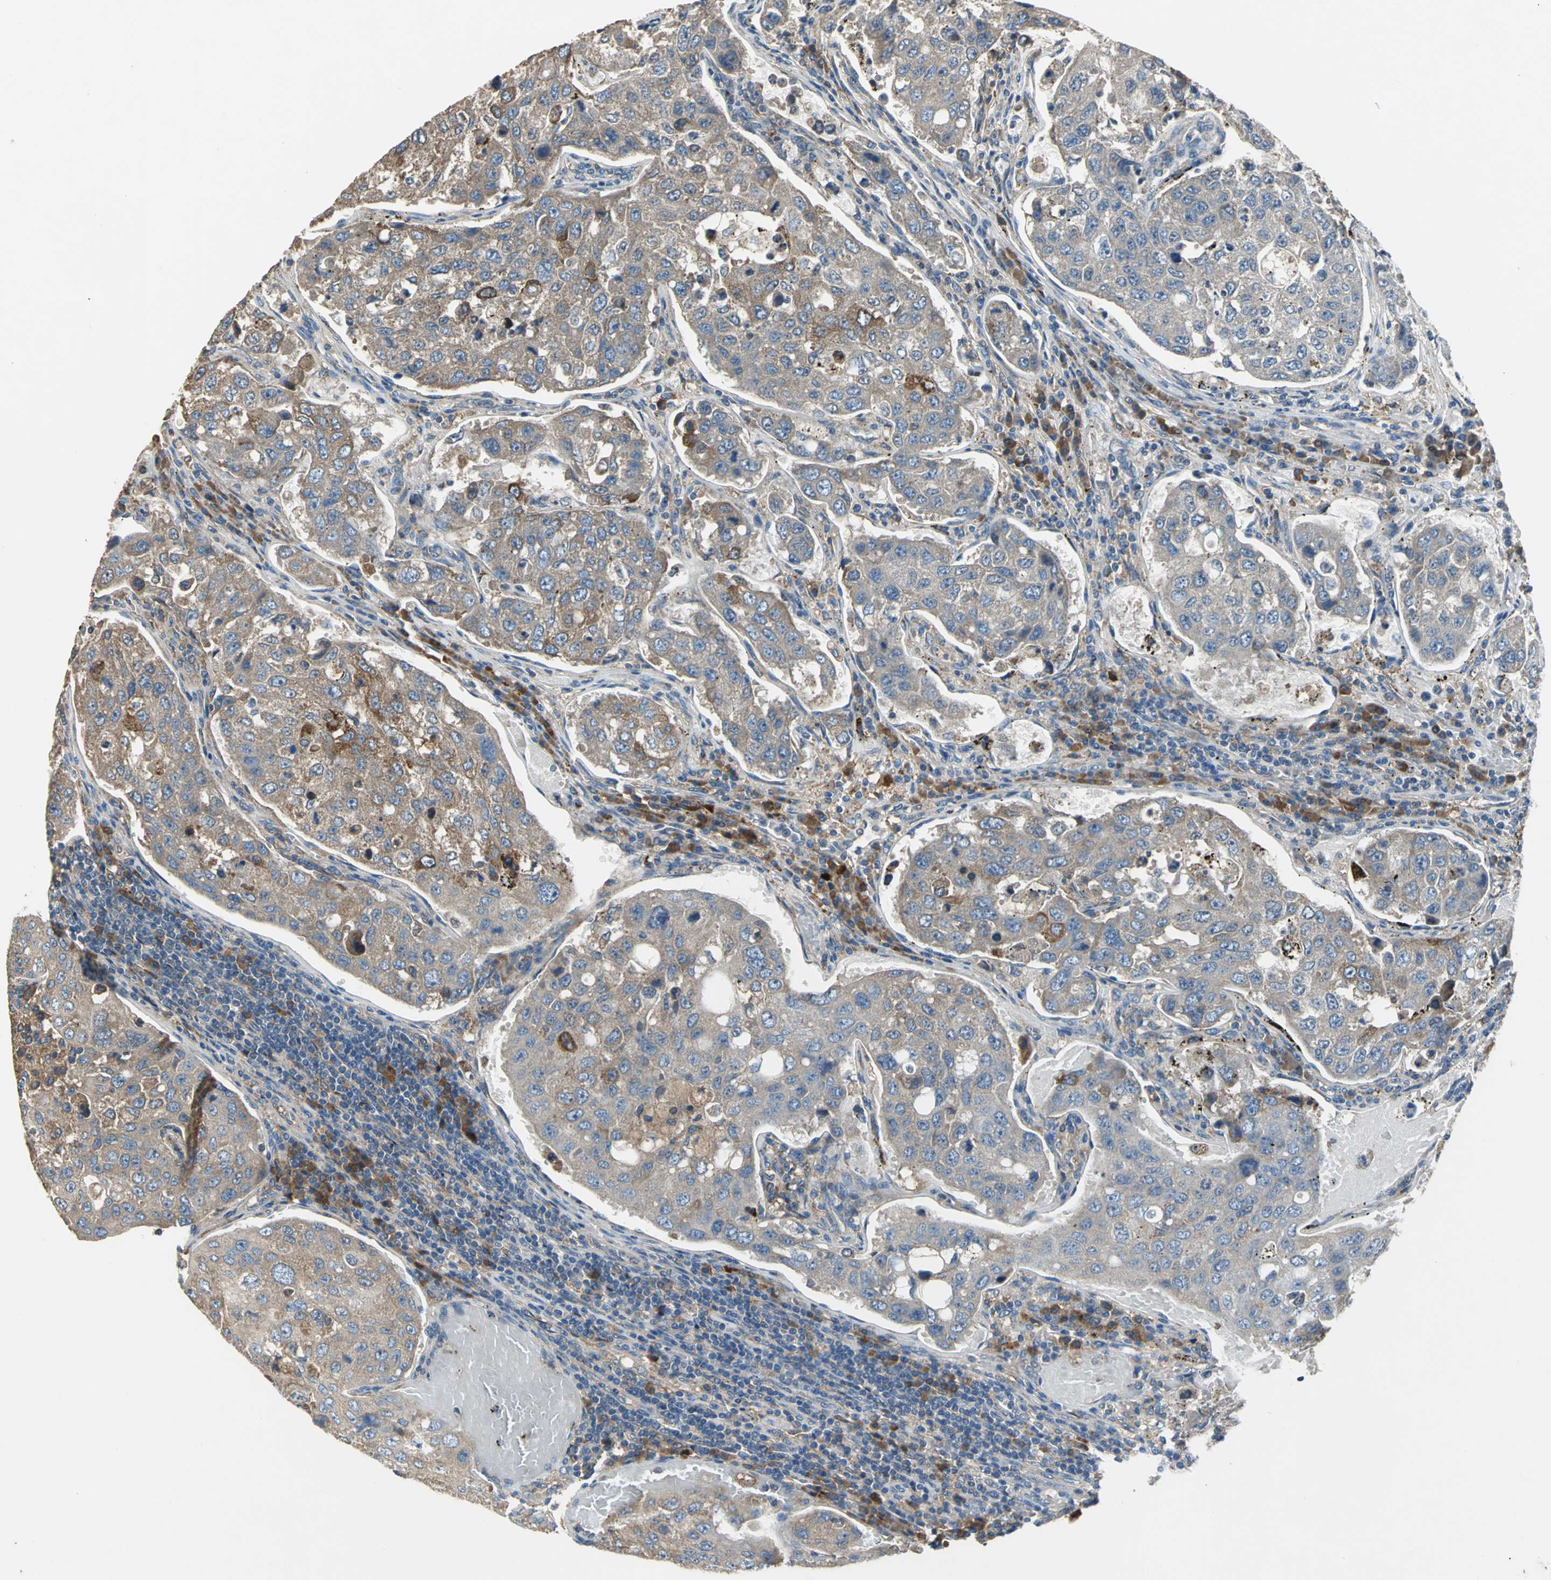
{"staining": {"intensity": "moderate", "quantity": ">75%", "location": "cytoplasmic/membranous"}, "tissue": "urothelial cancer", "cell_type": "Tumor cells", "image_type": "cancer", "snomed": [{"axis": "morphology", "description": "Urothelial carcinoma, High grade"}, {"axis": "topography", "description": "Lymph node"}, {"axis": "topography", "description": "Urinary bladder"}], "caption": "A brown stain highlights moderate cytoplasmic/membranous expression of a protein in urothelial cancer tumor cells.", "gene": "HEPH", "patient": {"sex": "male", "age": 51}}